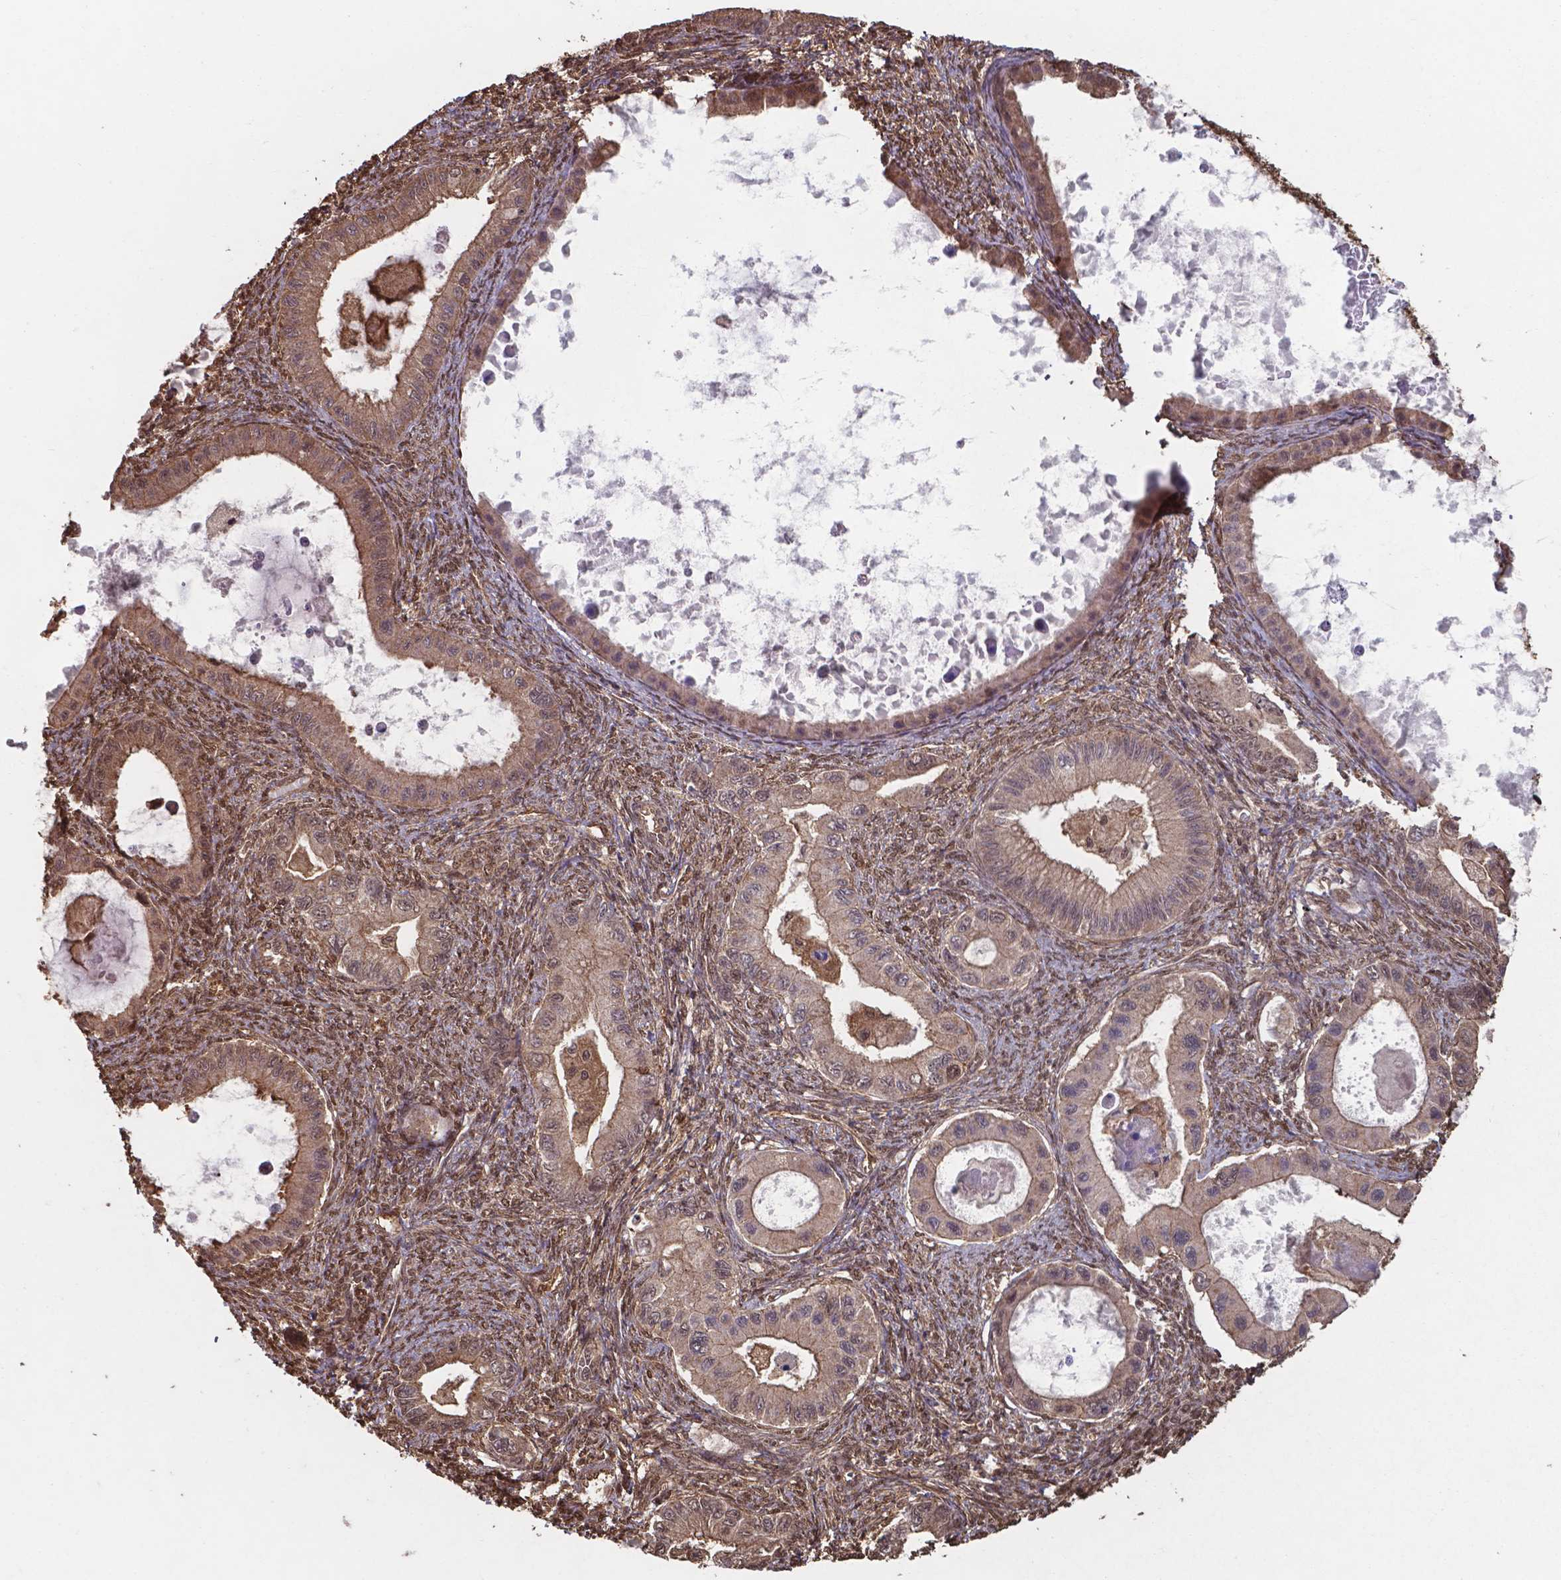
{"staining": {"intensity": "moderate", "quantity": ">75%", "location": "cytoplasmic/membranous,nuclear"}, "tissue": "ovarian cancer", "cell_type": "Tumor cells", "image_type": "cancer", "snomed": [{"axis": "morphology", "description": "Cystadenocarcinoma, mucinous, NOS"}, {"axis": "topography", "description": "Ovary"}], "caption": "Brown immunohistochemical staining in human ovarian mucinous cystadenocarcinoma exhibits moderate cytoplasmic/membranous and nuclear staining in approximately >75% of tumor cells. (DAB IHC with brightfield microscopy, high magnification).", "gene": "CHP2", "patient": {"sex": "female", "age": 64}}